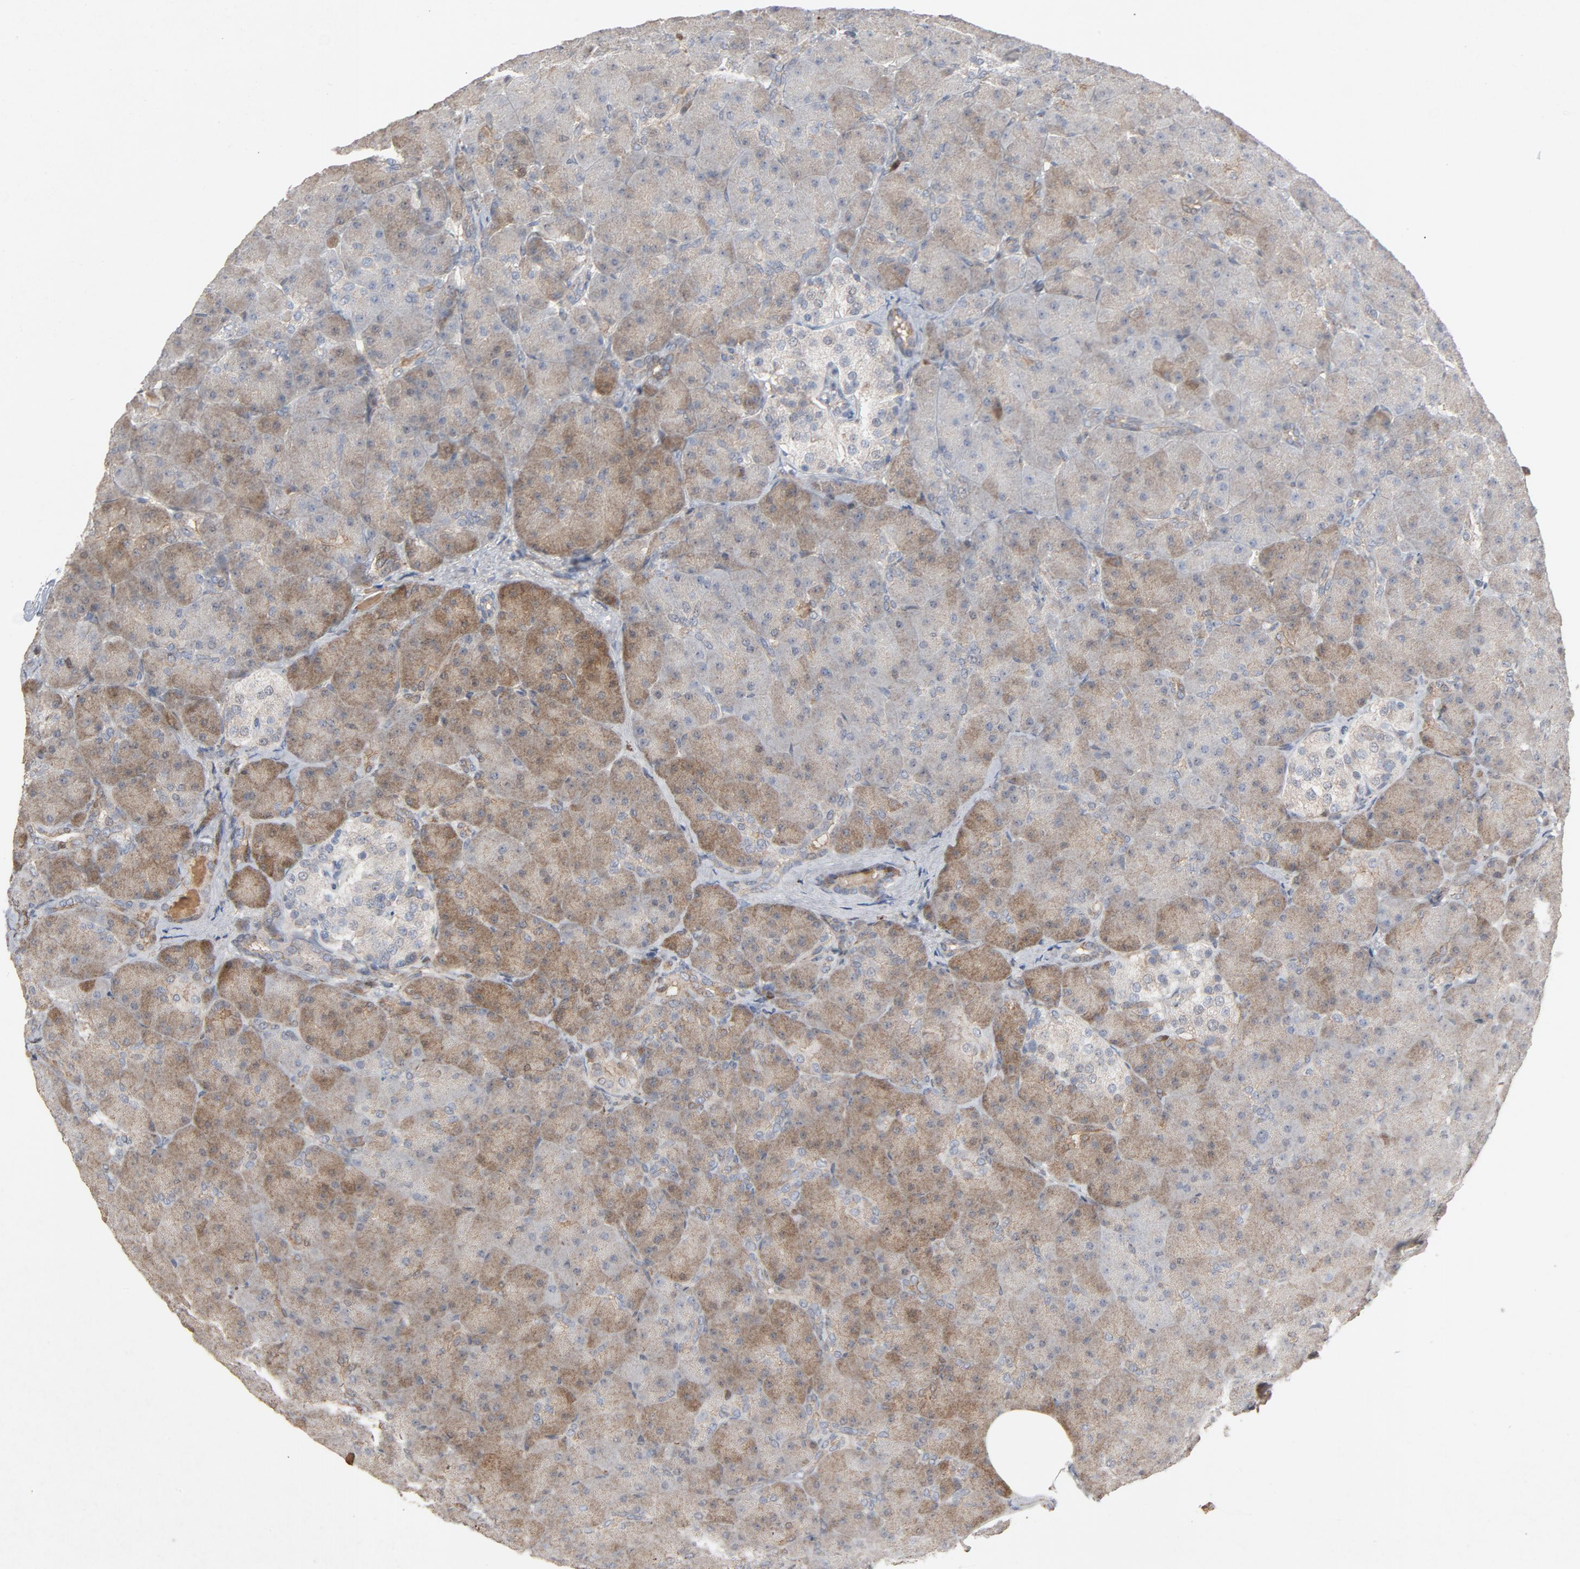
{"staining": {"intensity": "moderate", "quantity": "25%-75%", "location": "cytoplasmic/membranous"}, "tissue": "pancreas", "cell_type": "Exocrine glandular cells", "image_type": "normal", "snomed": [{"axis": "morphology", "description": "Normal tissue, NOS"}, {"axis": "topography", "description": "Pancreas"}], "caption": "Pancreas stained for a protein (brown) displays moderate cytoplasmic/membranous positive positivity in about 25%-75% of exocrine glandular cells.", "gene": "CDK6", "patient": {"sex": "male", "age": 66}}